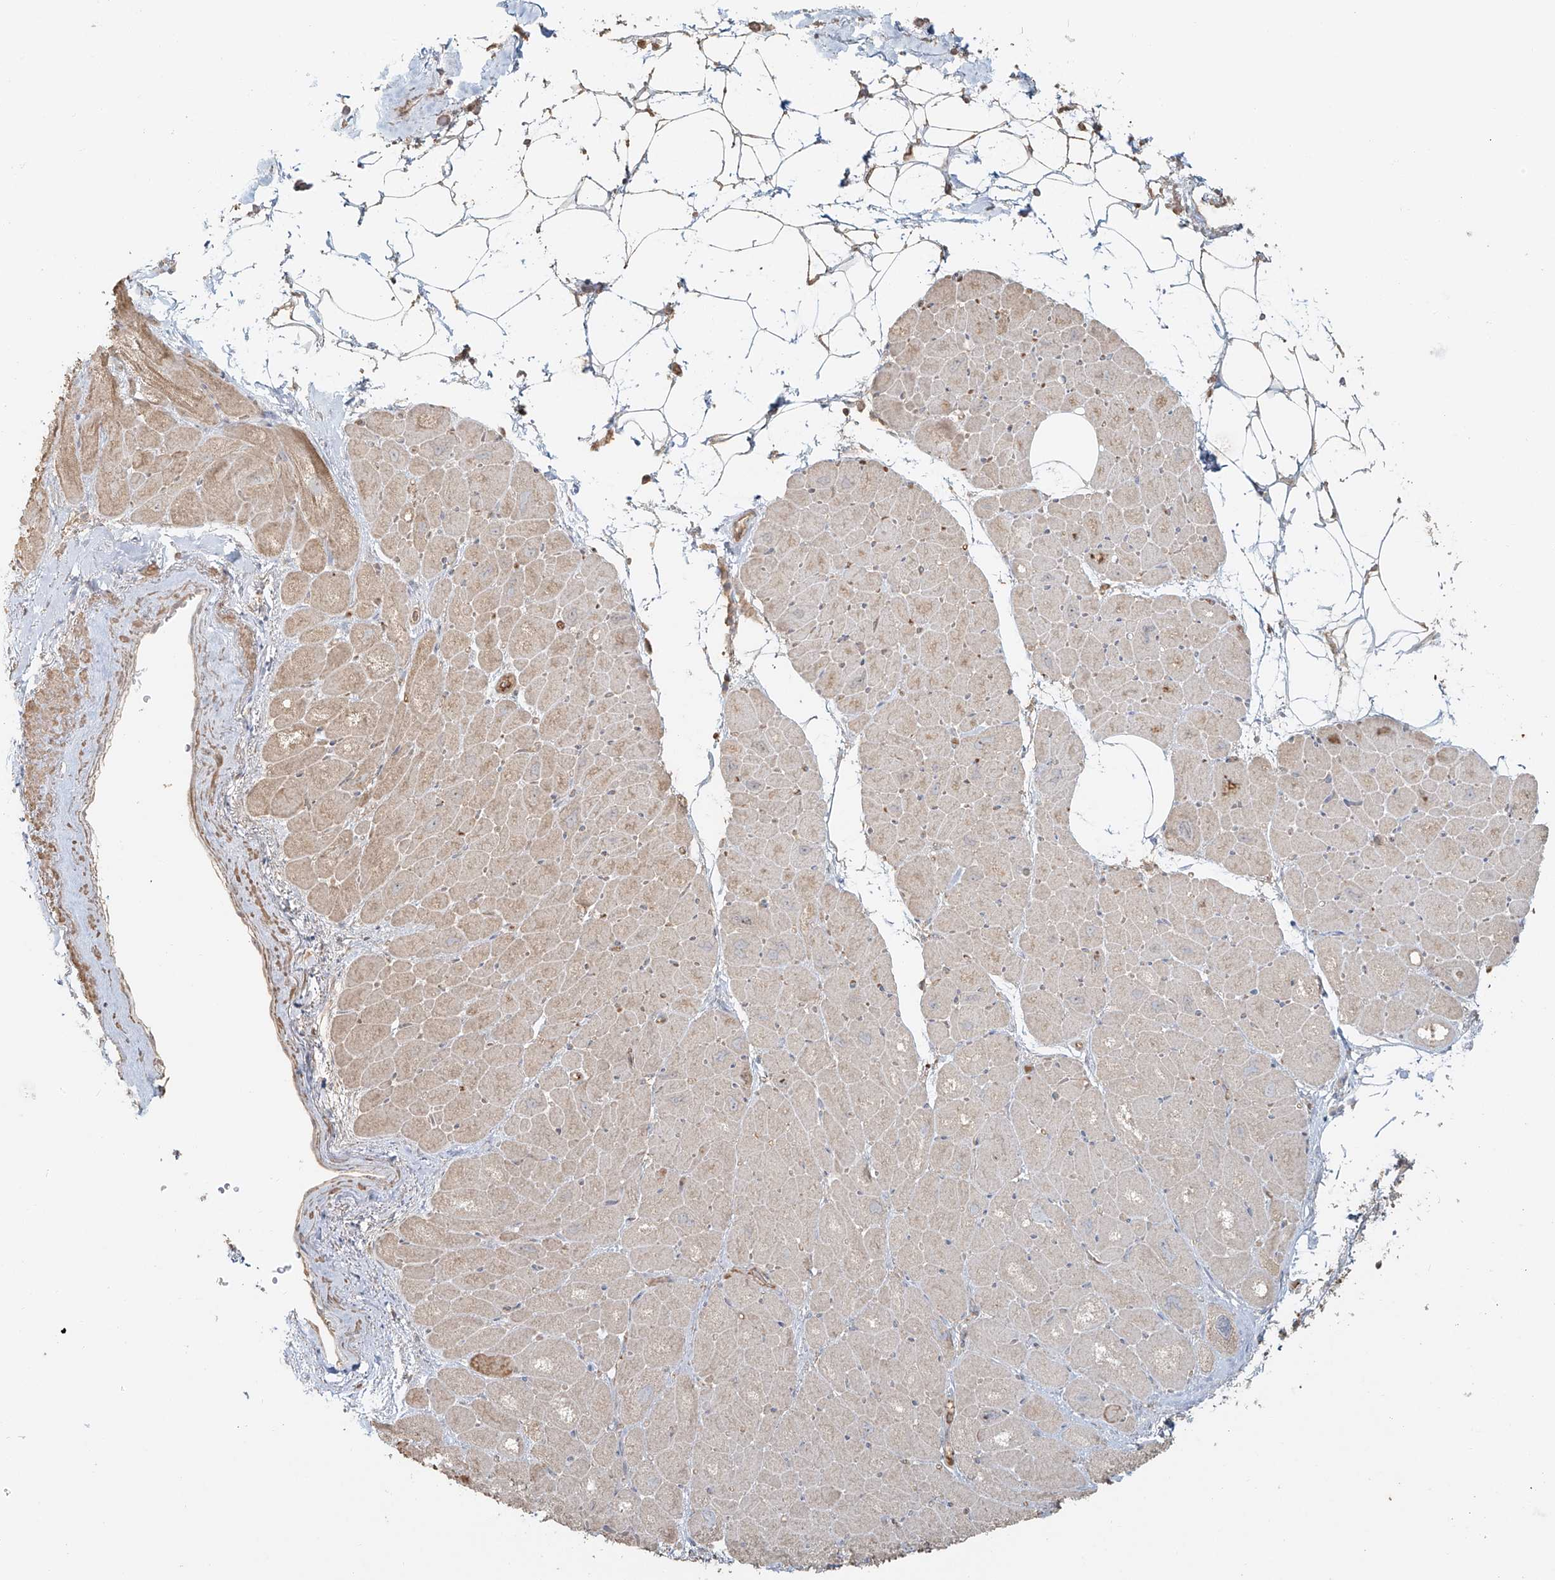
{"staining": {"intensity": "weak", "quantity": "25%-75%", "location": "cytoplasmic/membranous"}, "tissue": "heart muscle", "cell_type": "Cardiomyocytes", "image_type": "normal", "snomed": [{"axis": "morphology", "description": "Normal tissue, NOS"}, {"axis": "topography", "description": "Heart"}], "caption": "Immunohistochemical staining of unremarkable human heart muscle demonstrates weak cytoplasmic/membranous protein positivity in about 25%-75% of cardiomyocytes.", "gene": "NPHS1", "patient": {"sex": "male", "age": 50}}